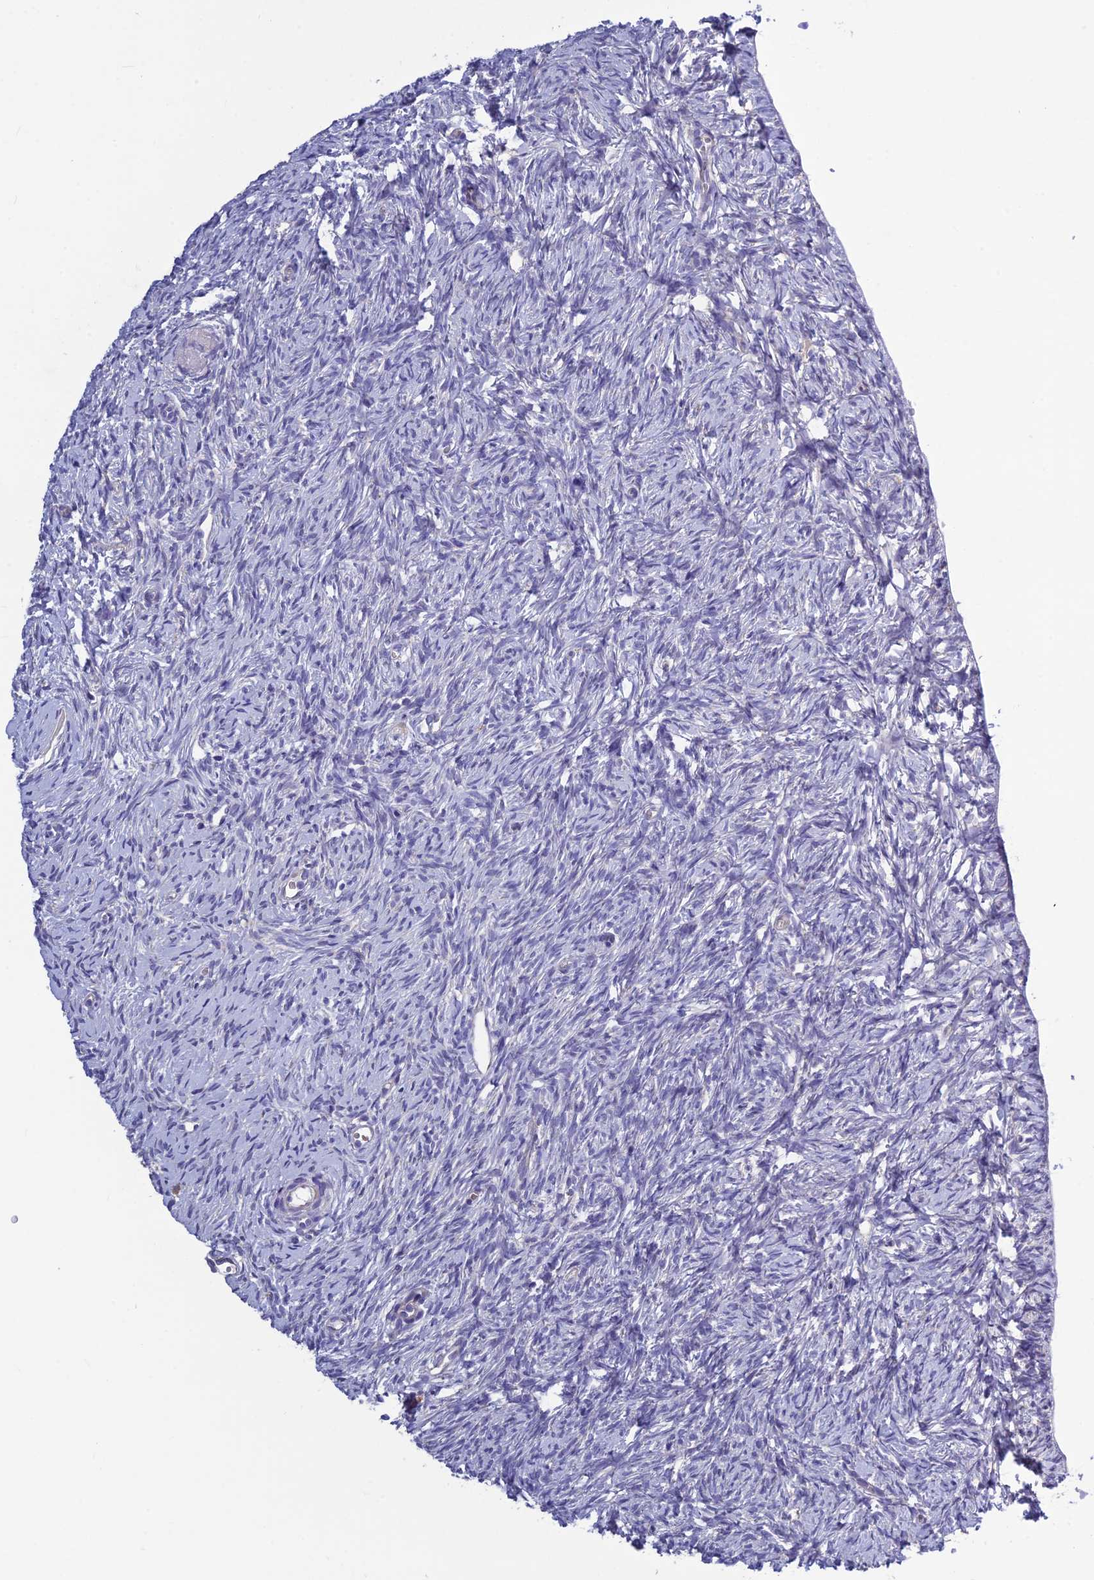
{"staining": {"intensity": "moderate", "quantity": ">75%", "location": "cytoplasmic/membranous"}, "tissue": "ovary", "cell_type": "Follicle cells", "image_type": "normal", "snomed": [{"axis": "morphology", "description": "Normal tissue, NOS"}, {"axis": "topography", "description": "Ovary"}], "caption": "High-power microscopy captured an immunohistochemistry micrograph of benign ovary, revealing moderate cytoplasmic/membranous expression in approximately >75% of follicle cells.", "gene": "BHMT2", "patient": {"sex": "female", "age": 51}}